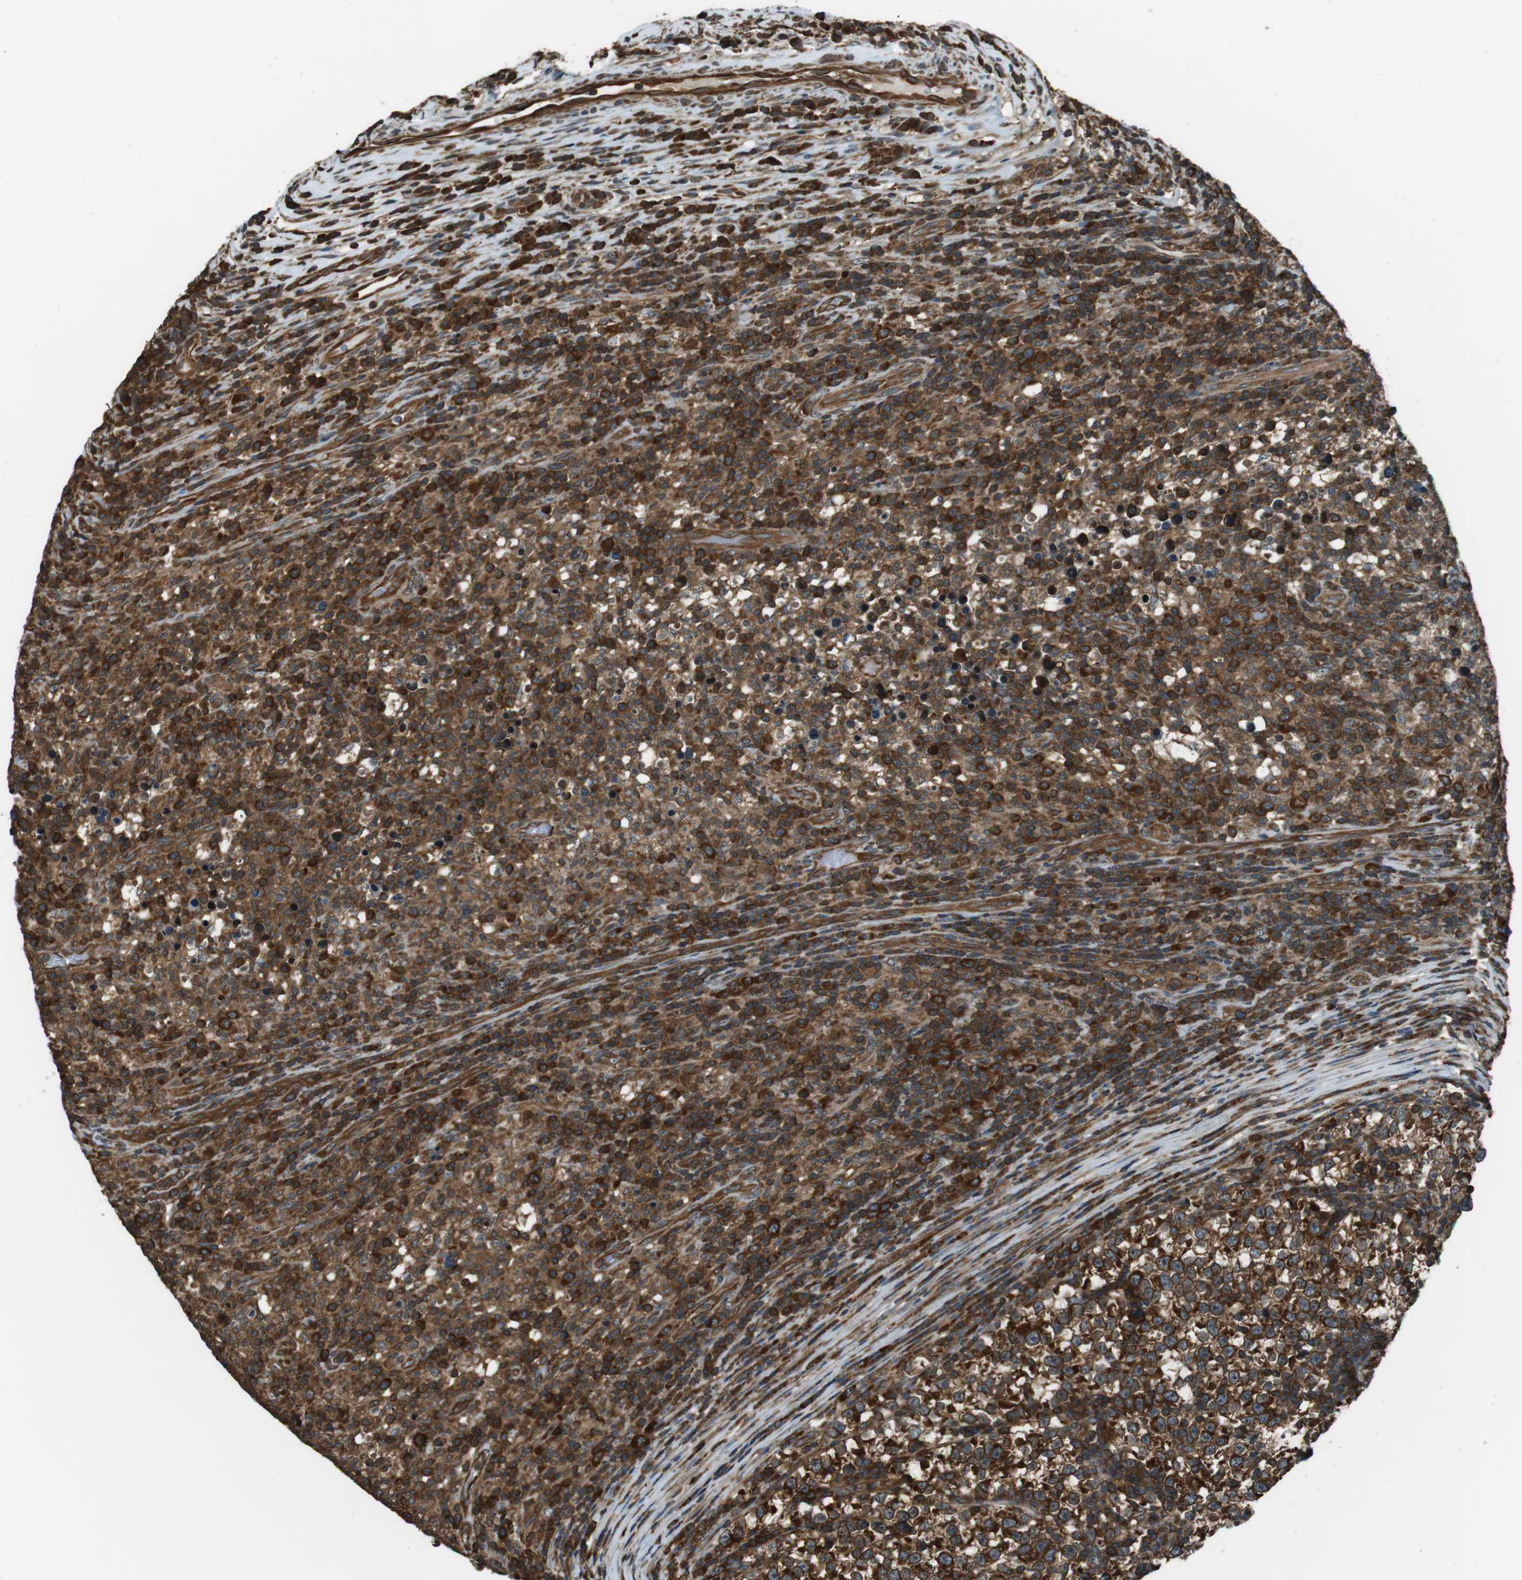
{"staining": {"intensity": "strong", "quantity": "25%-75%", "location": "cytoplasmic/membranous"}, "tissue": "testis cancer", "cell_type": "Tumor cells", "image_type": "cancer", "snomed": [{"axis": "morphology", "description": "Normal tissue, NOS"}, {"axis": "morphology", "description": "Seminoma, NOS"}, {"axis": "topography", "description": "Testis"}], "caption": "An image of testis cancer (seminoma) stained for a protein displays strong cytoplasmic/membranous brown staining in tumor cells. (IHC, brightfield microscopy, high magnification).", "gene": "PA2G4", "patient": {"sex": "male", "age": 43}}